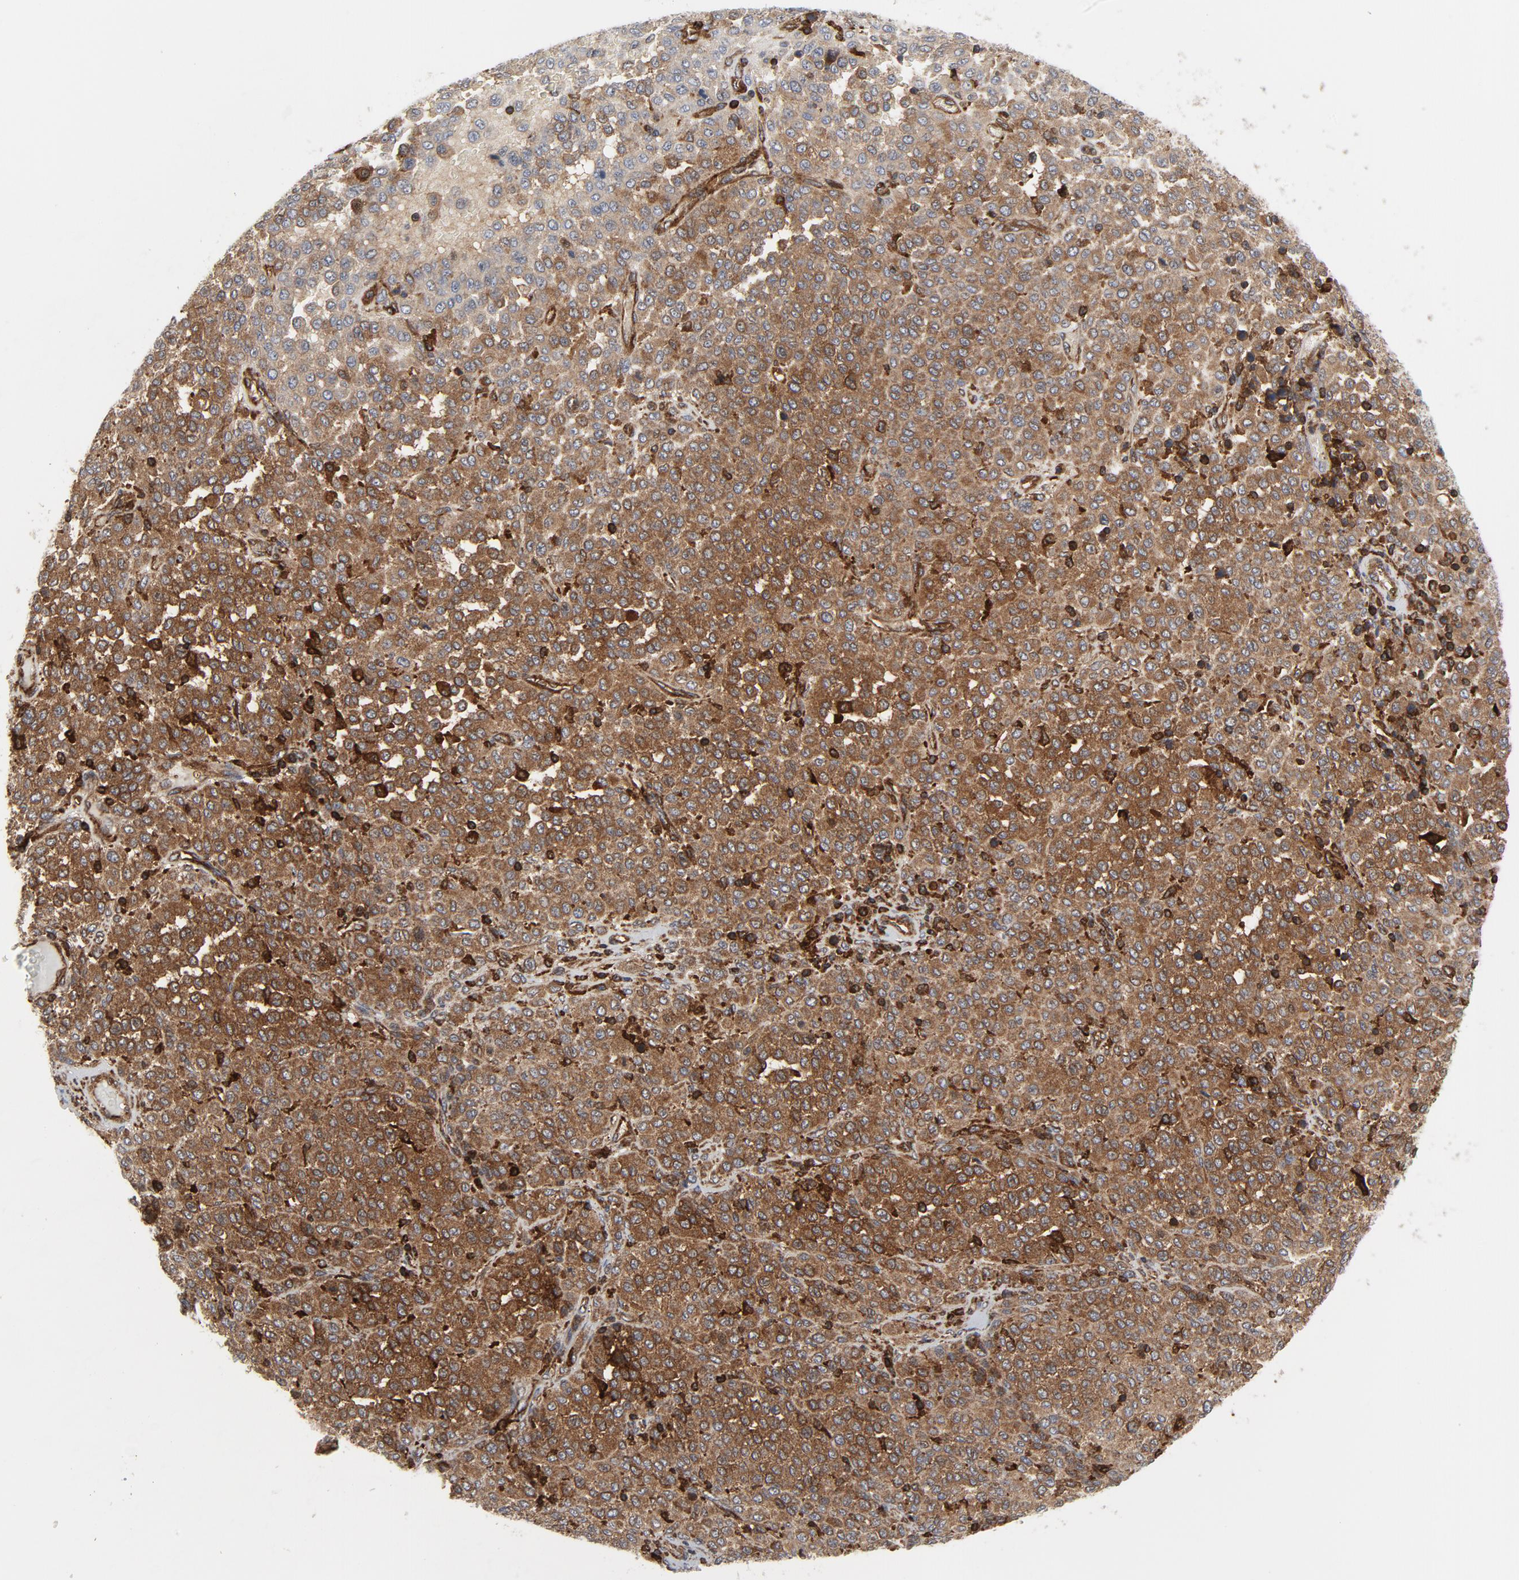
{"staining": {"intensity": "moderate", "quantity": ">75%", "location": "cytoplasmic/membranous"}, "tissue": "melanoma", "cell_type": "Tumor cells", "image_type": "cancer", "snomed": [{"axis": "morphology", "description": "Malignant melanoma, Metastatic site"}, {"axis": "topography", "description": "Pancreas"}], "caption": "A high-resolution histopathology image shows IHC staining of melanoma, which demonstrates moderate cytoplasmic/membranous staining in about >75% of tumor cells. (Brightfield microscopy of DAB IHC at high magnification).", "gene": "YES1", "patient": {"sex": "female", "age": 30}}